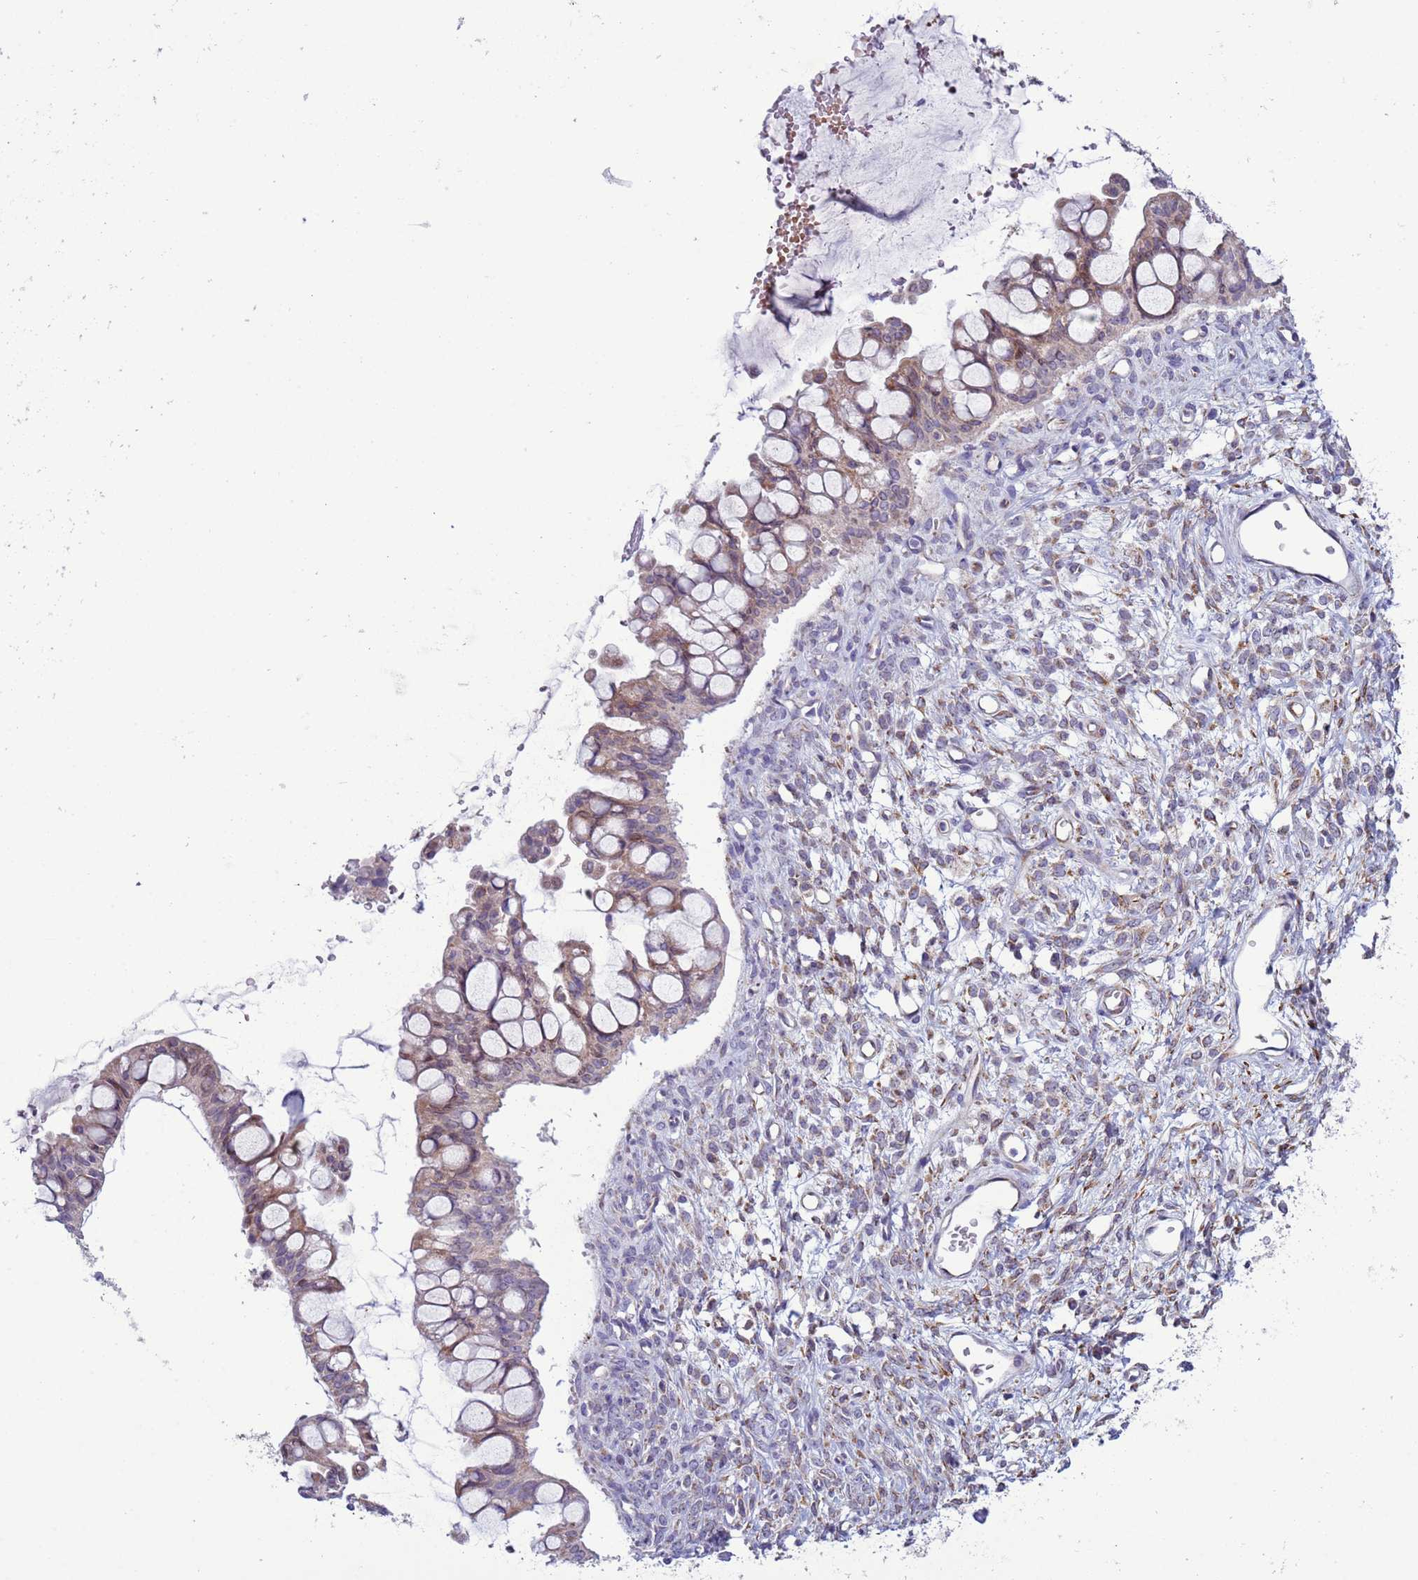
{"staining": {"intensity": "weak", "quantity": "25%-75%", "location": "cytoplasmic/membranous"}, "tissue": "ovarian cancer", "cell_type": "Tumor cells", "image_type": "cancer", "snomed": [{"axis": "morphology", "description": "Cystadenocarcinoma, mucinous, NOS"}, {"axis": "topography", "description": "Ovary"}], "caption": "IHC of human ovarian cancer shows low levels of weak cytoplasmic/membranous staining in approximately 25%-75% of tumor cells. The protein is stained brown, and the nuclei are stained in blue (DAB (3,3'-diaminobenzidine) IHC with brightfield microscopy, high magnification).", "gene": "ABHD17B", "patient": {"sex": "female", "age": 73}}